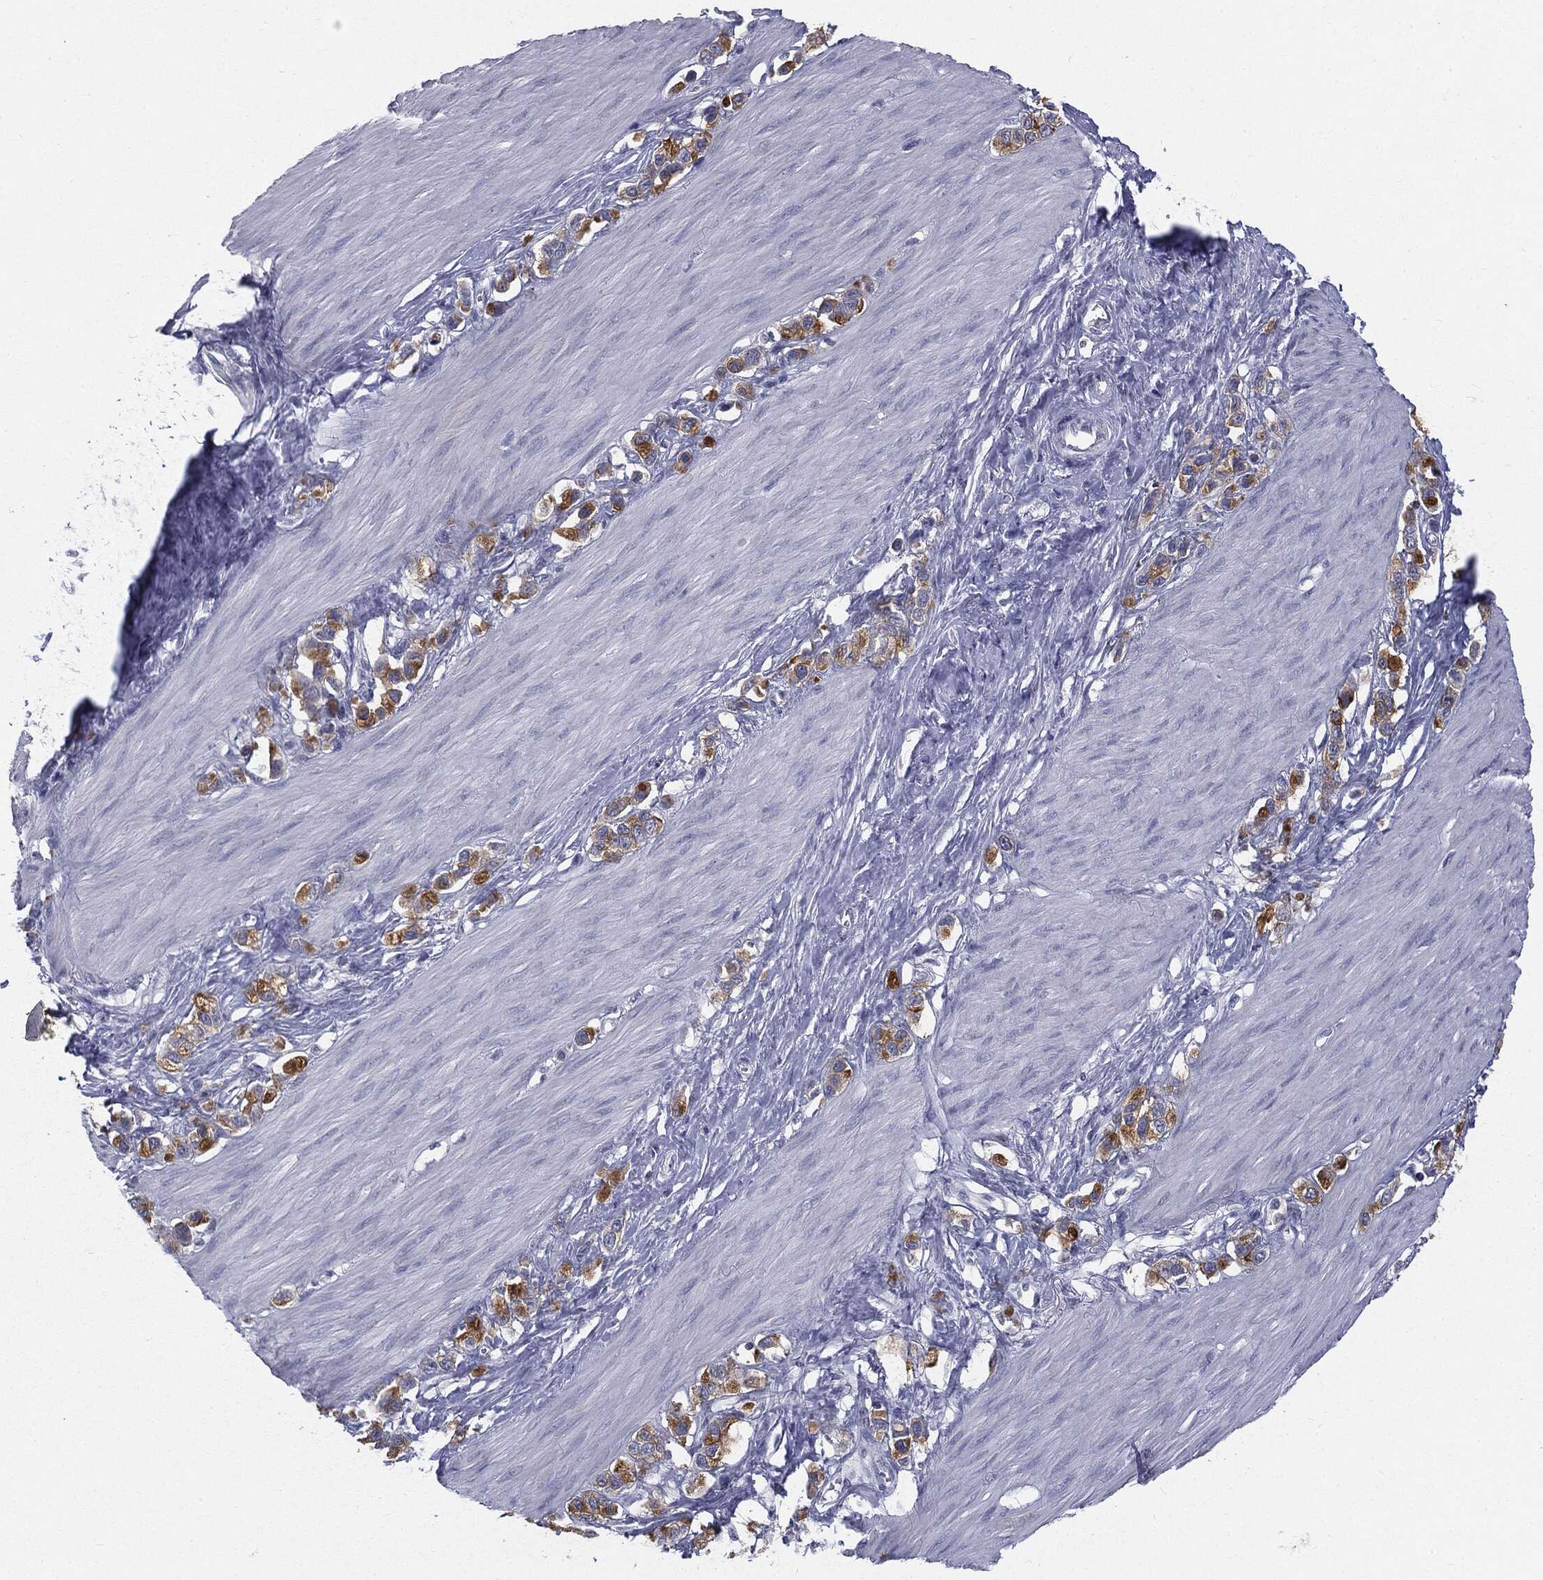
{"staining": {"intensity": "moderate", "quantity": ">75%", "location": "cytoplasmic/membranous"}, "tissue": "stomach cancer", "cell_type": "Tumor cells", "image_type": "cancer", "snomed": [{"axis": "morphology", "description": "Normal tissue, NOS"}, {"axis": "morphology", "description": "Adenocarcinoma, NOS"}, {"axis": "morphology", "description": "Adenocarcinoma, High grade"}, {"axis": "topography", "description": "Stomach, upper"}, {"axis": "topography", "description": "Stomach"}], "caption": "This micrograph exhibits stomach adenocarcinoma (high-grade) stained with IHC to label a protein in brown. The cytoplasmic/membranous of tumor cells show moderate positivity for the protein. Nuclei are counter-stained blue.", "gene": "MUC1", "patient": {"sex": "female", "age": 65}}